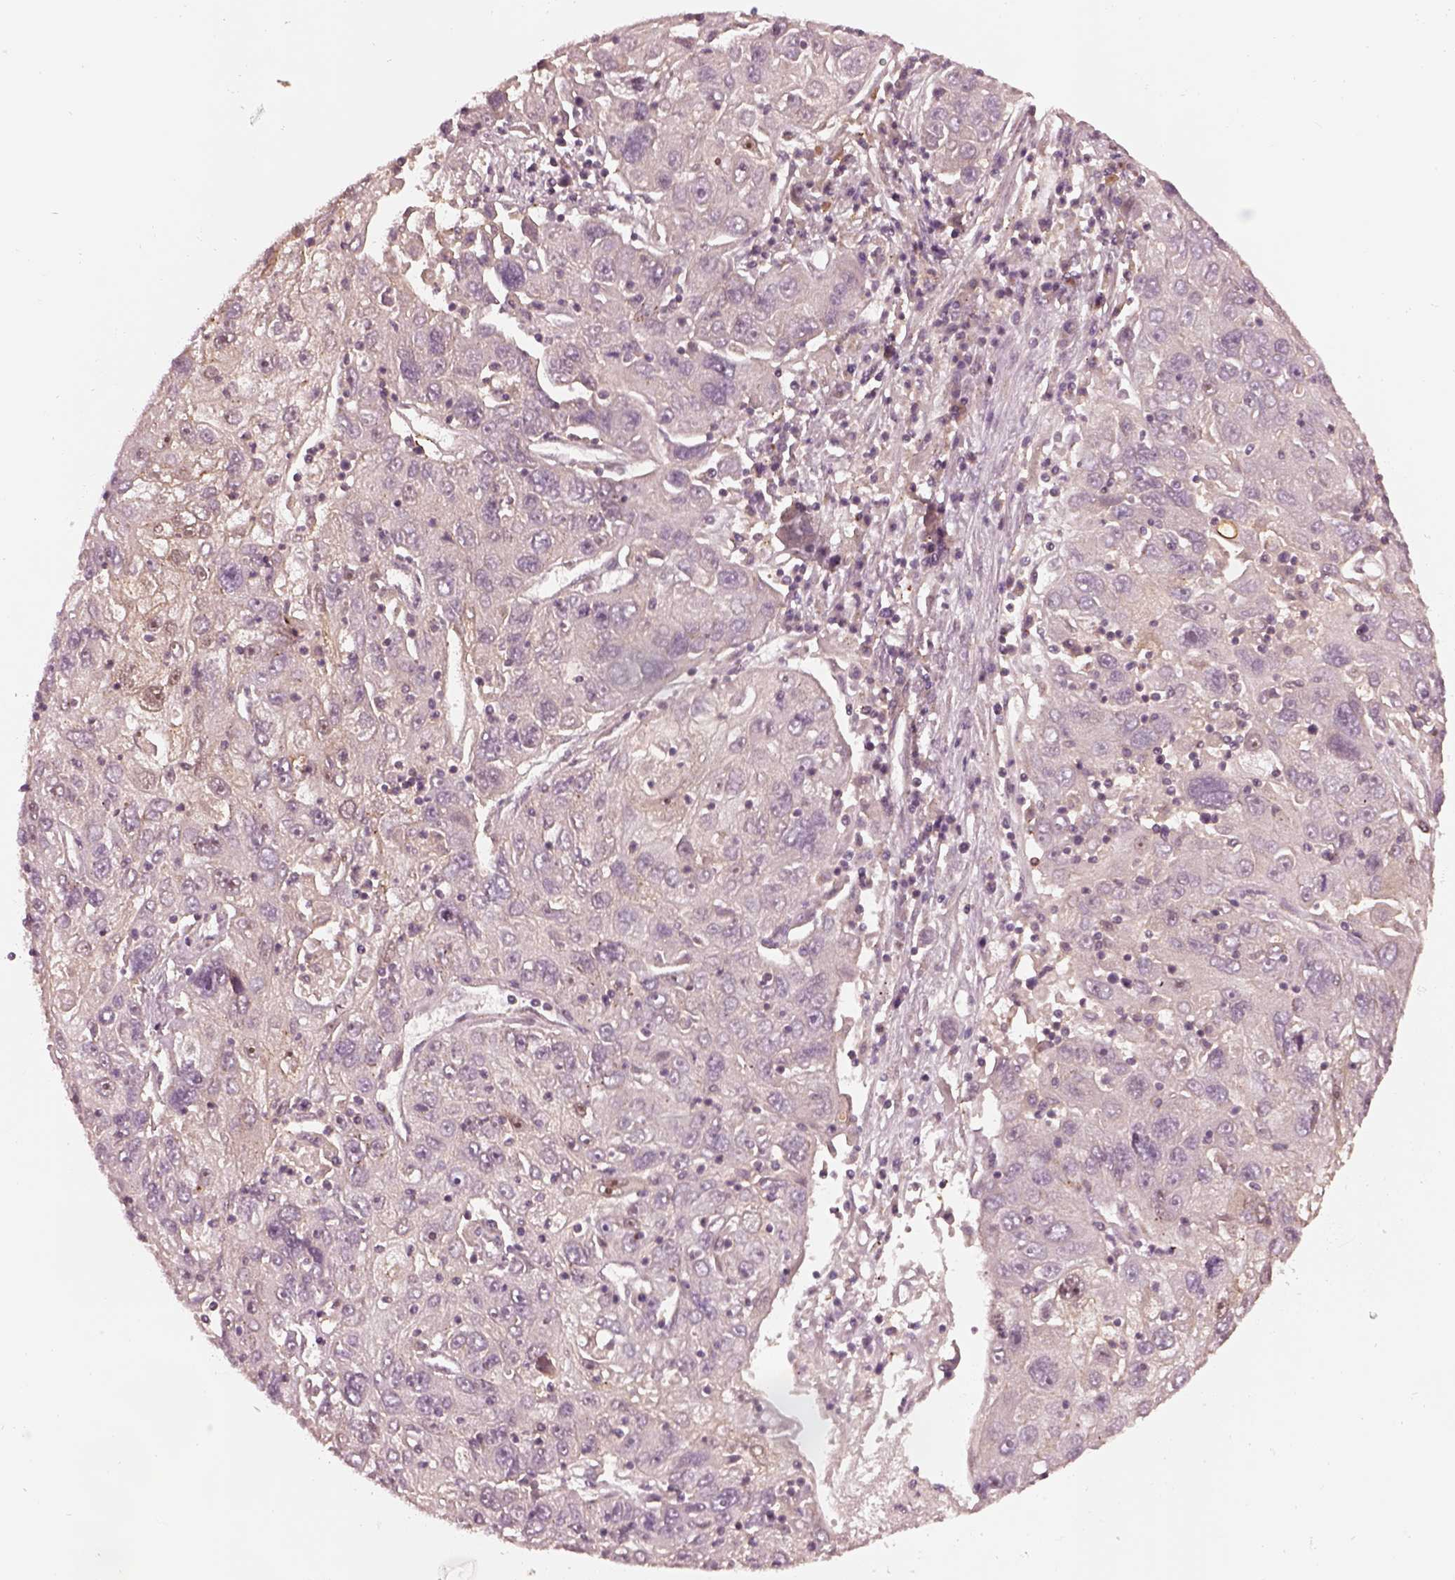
{"staining": {"intensity": "negative", "quantity": "none", "location": "none"}, "tissue": "stomach cancer", "cell_type": "Tumor cells", "image_type": "cancer", "snomed": [{"axis": "morphology", "description": "Adenocarcinoma, NOS"}, {"axis": "topography", "description": "Stomach"}], "caption": "Stomach cancer stained for a protein using immunohistochemistry (IHC) demonstrates no expression tumor cells.", "gene": "SDCBP2", "patient": {"sex": "male", "age": 56}}